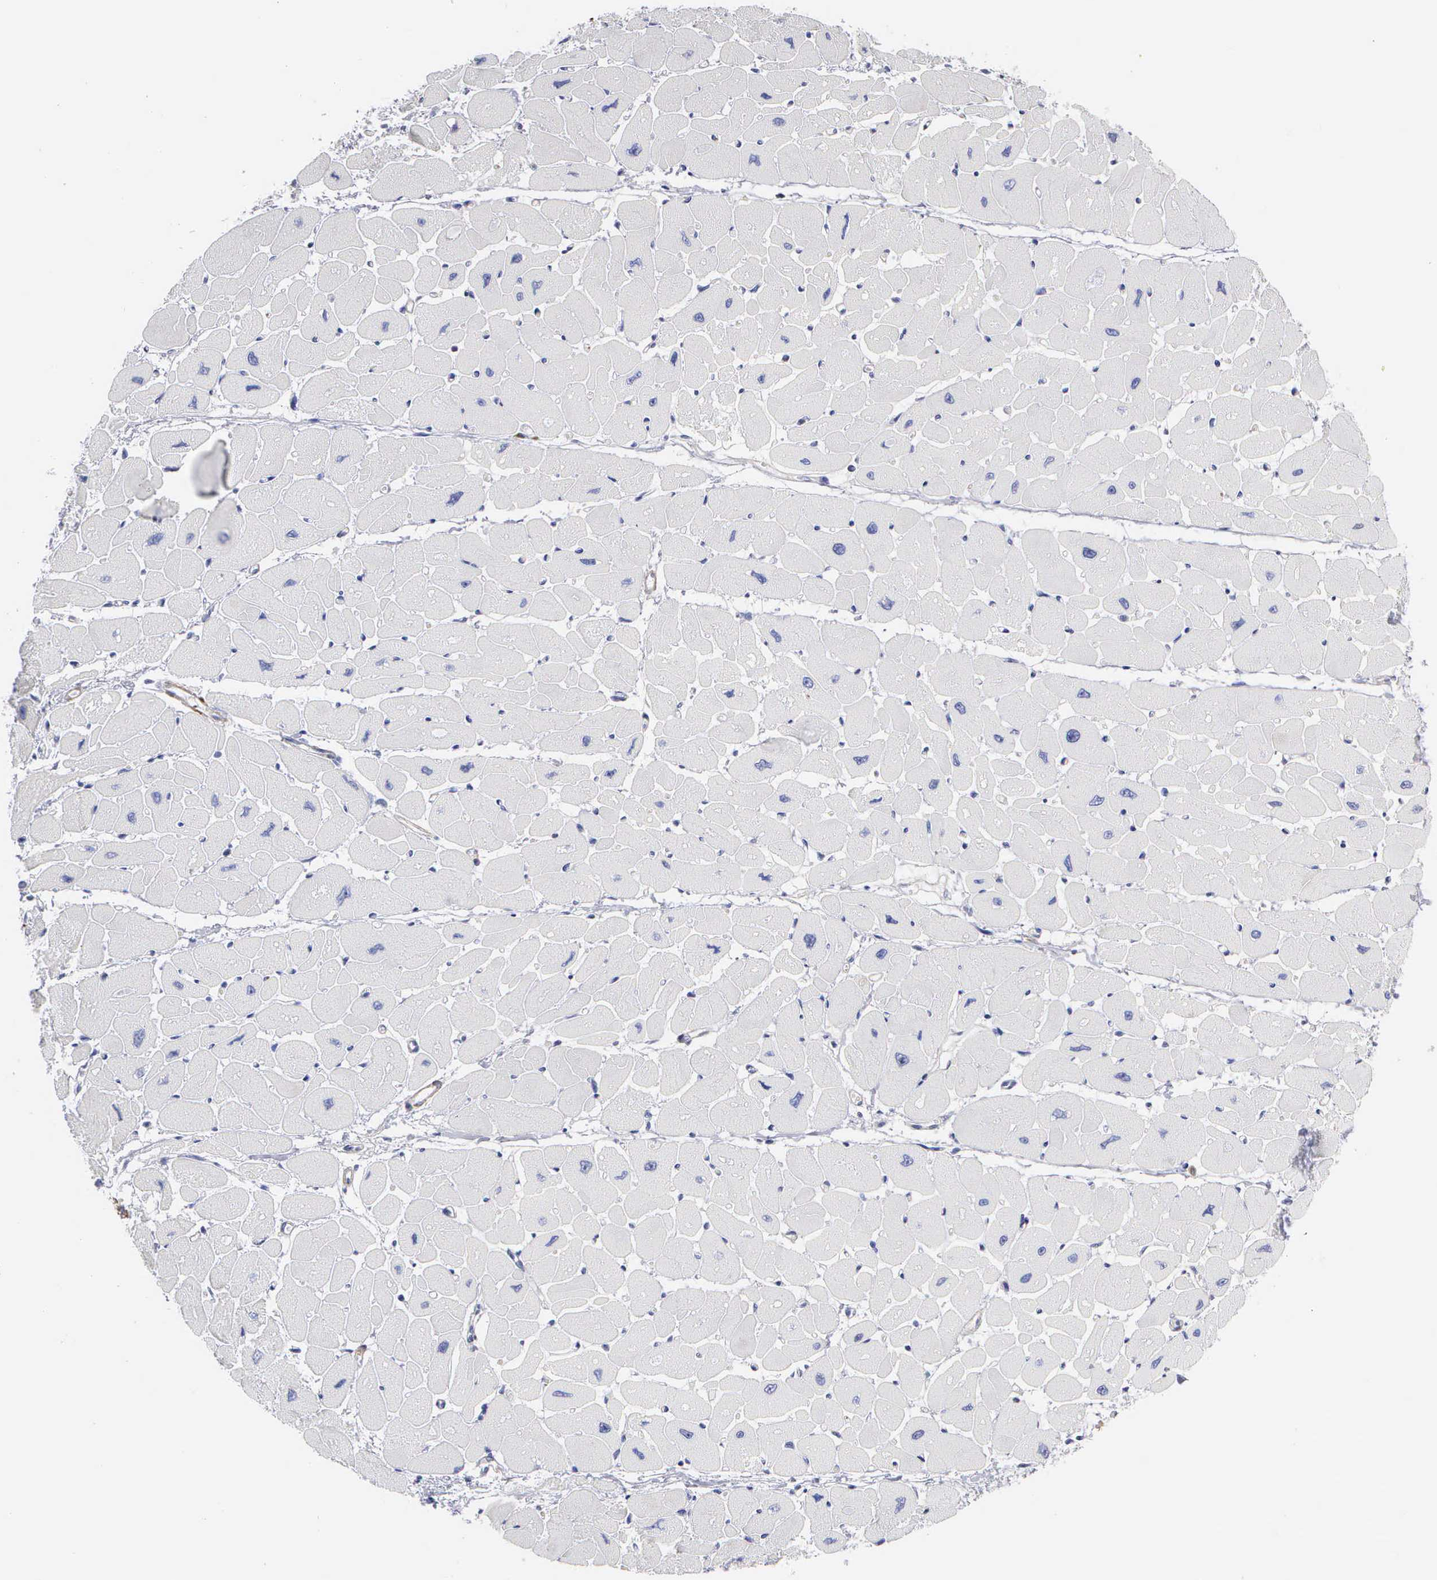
{"staining": {"intensity": "negative", "quantity": "none", "location": "none"}, "tissue": "heart muscle", "cell_type": "Cardiomyocytes", "image_type": "normal", "snomed": [{"axis": "morphology", "description": "Normal tissue, NOS"}, {"axis": "topography", "description": "Heart"}], "caption": "Cardiomyocytes are negative for protein expression in normal human heart muscle. (DAB (3,3'-diaminobenzidine) immunohistochemistry (IHC), high magnification).", "gene": "ELFN2", "patient": {"sex": "female", "age": 54}}